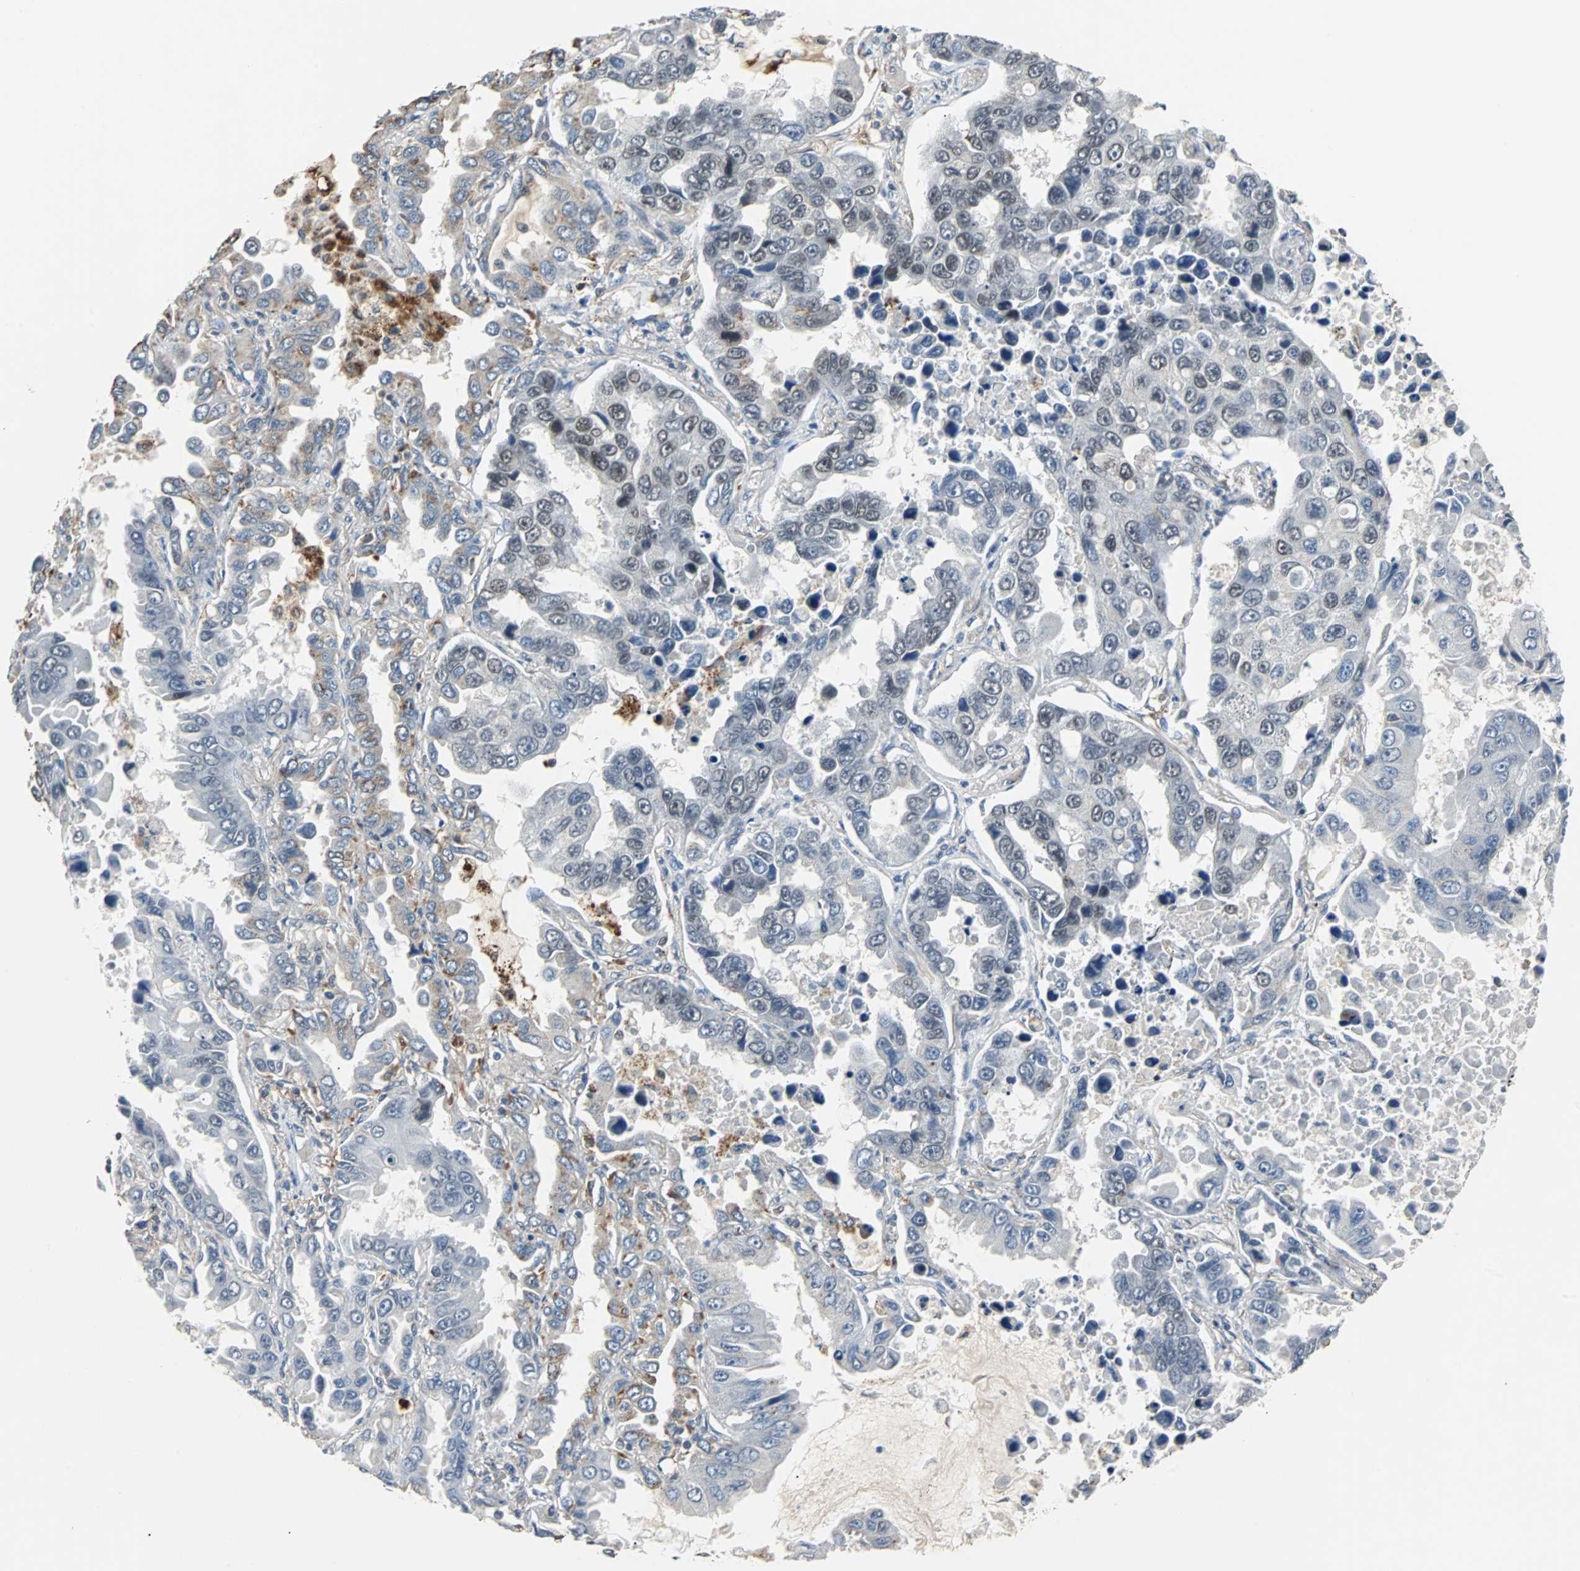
{"staining": {"intensity": "moderate", "quantity": "<25%", "location": "cytoplasmic/membranous"}, "tissue": "lung cancer", "cell_type": "Tumor cells", "image_type": "cancer", "snomed": [{"axis": "morphology", "description": "Adenocarcinoma, NOS"}, {"axis": "topography", "description": "Lung"}], "caption": "Immunohistochemistry (IHC) image of human lung adenocarcinoma stained for a protein (brown), which shows low levels of moderate cytoplasmic/membranous staining in about <25% of tumor cells.", "gene": "HLX", "patient": {"sex": "male", "age": 64}}